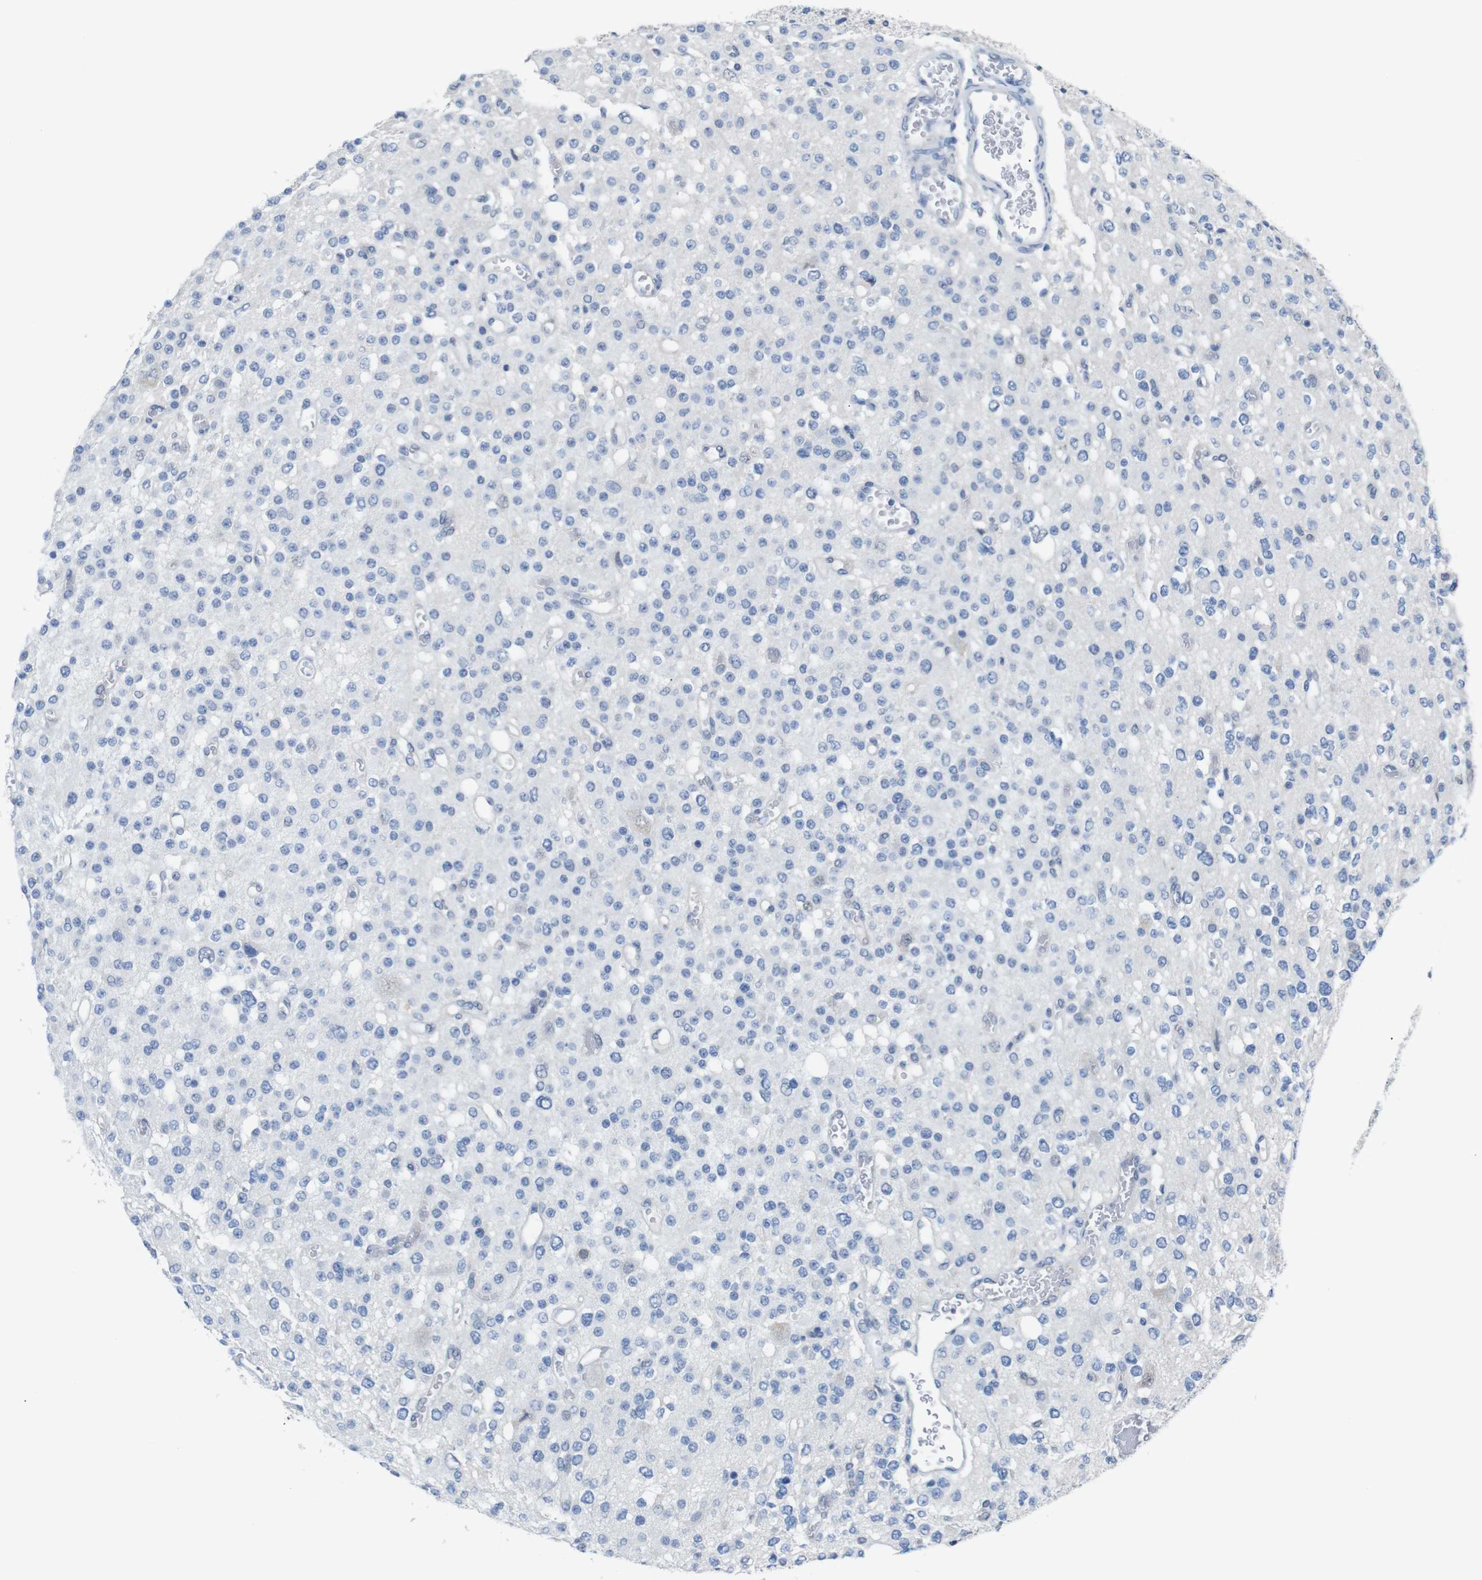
{"staining": {"intensity": "negative", "quantity": "none", "location": "none"}, "tissue": "glioma", "cell_type": "Tumor cells", "image_type": "cancer", "snomed": [{"axis": "morphology", "description": "Glioma, malignant, Low grade"}, {"axis": "topography", "description": "Brain"}], "caption": "Low-grade glioma (malignant) stained for a protein using immunohistochemistry (IHC) reveals no expression tumor cells.", "gene": "CHRM5", "patient": {"sex": "male", "age": 38}}